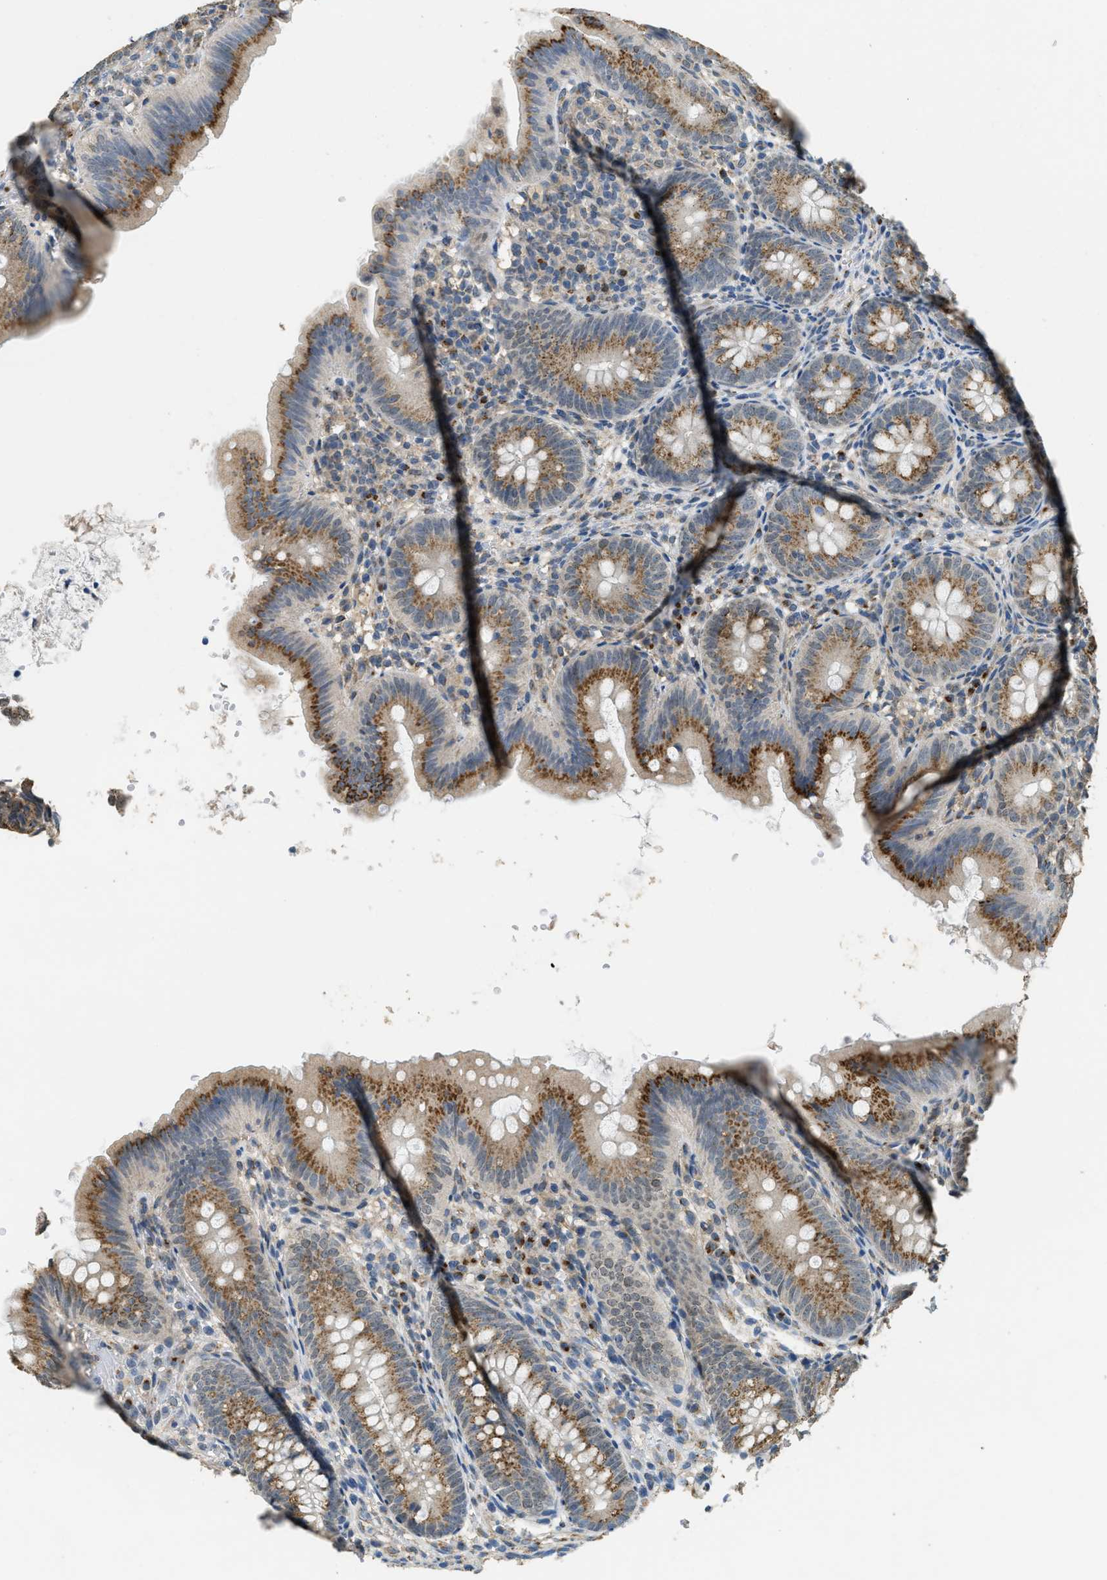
{"staining": {"intensity": "moderate", "quantity": ">75%", "location": "cytoplasmic/membranous"}, "tissue": "appendix", "cell_type": "Glandular cells", "image_type": "normal", "snomed": [{"axis": "morphology", "description": "Normal tissue, NOS"}, {"axis": "topography", "description": "Appendix"}], "caption": "Moderate cytoplasmic/membranous positivity is identified in about >75% of glandular cells in benign appendix.", "gene": "IPO7", "patient": {"sex": "male", "age": 1}}